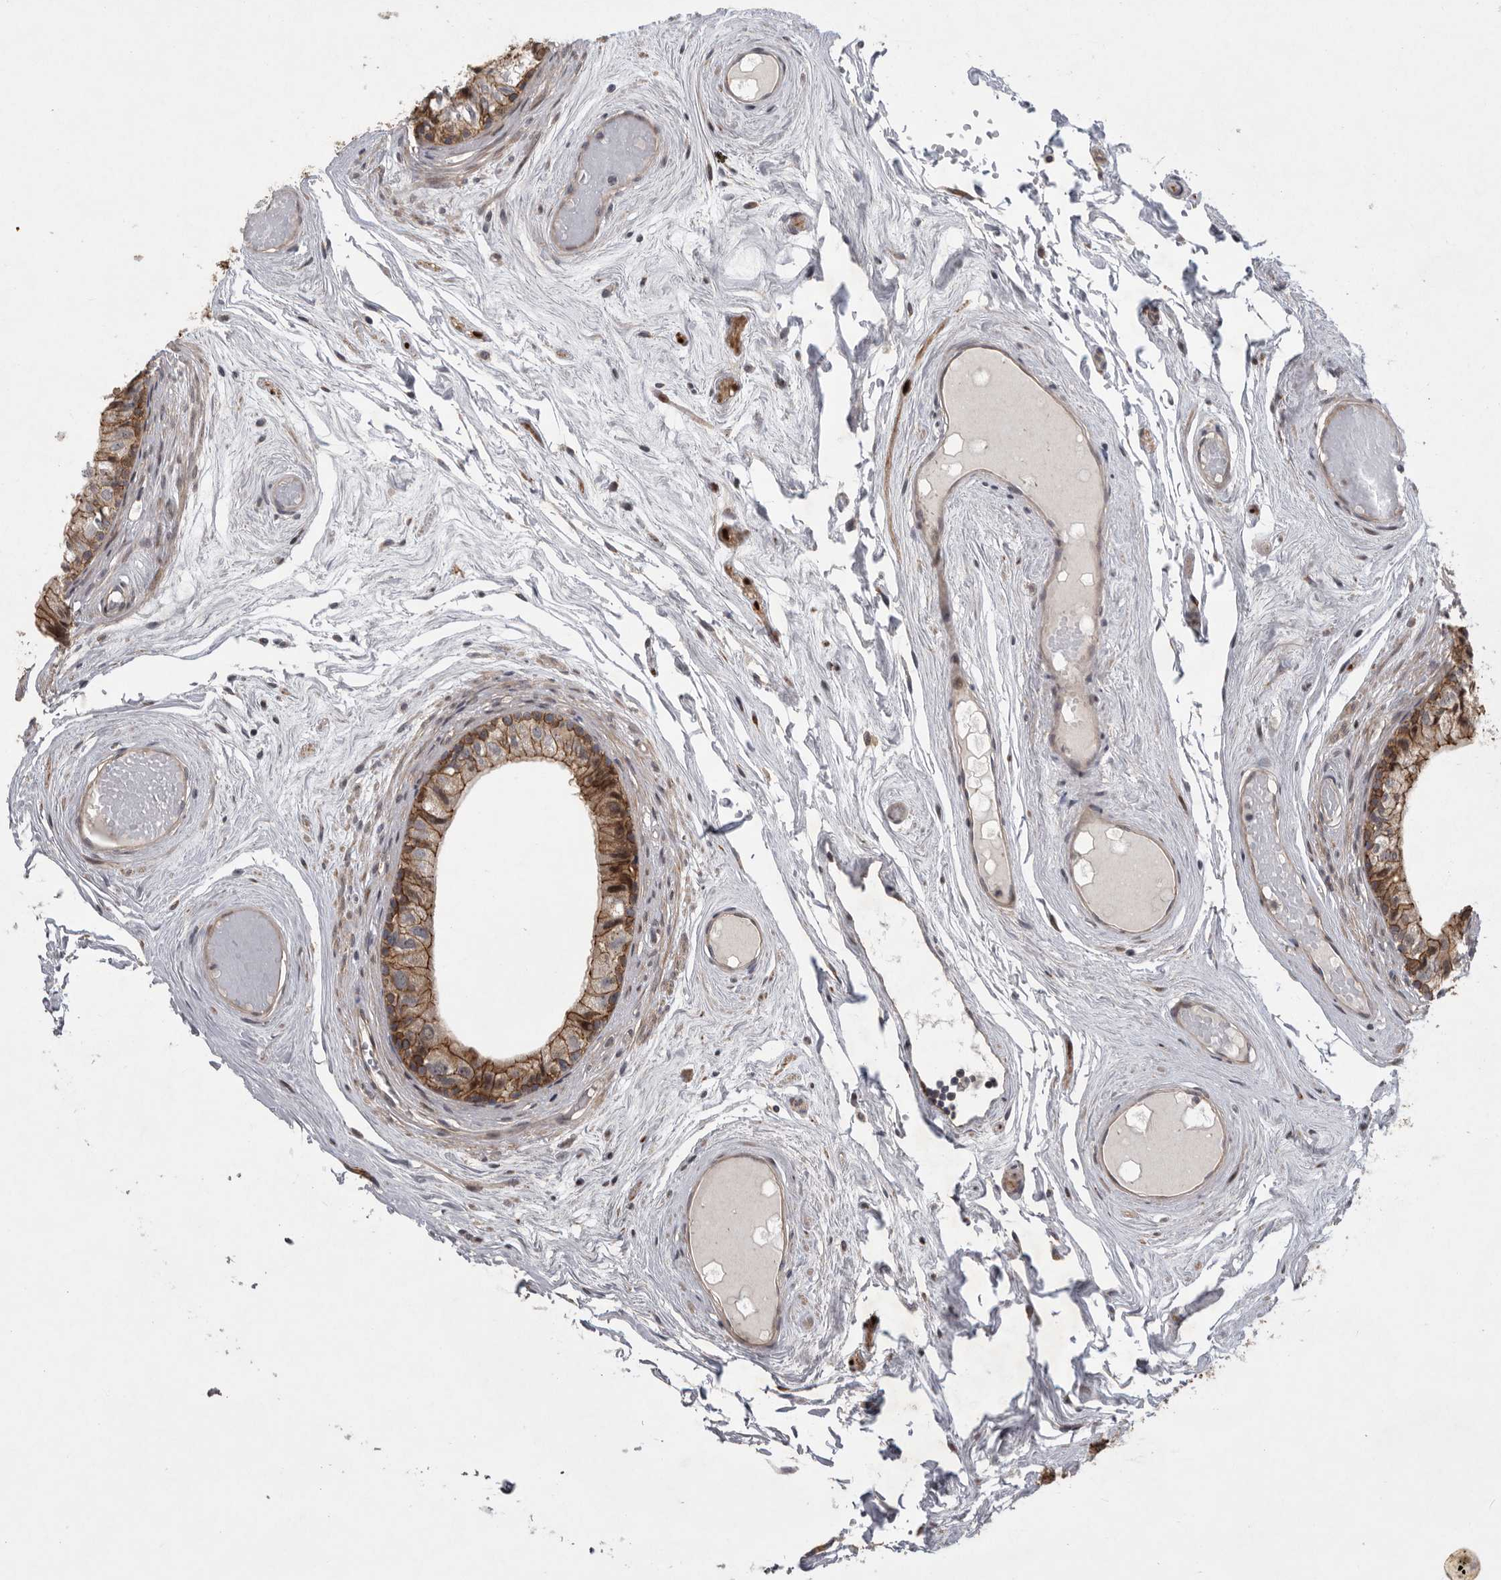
{"staining": {"intensity": "moderate", "quantity": ">75%", "location": "cytoplasmic/membranous"}, "tissue": "epididymis", "cell_type": "Glandular cells", "image_type": "normal", "snomed": [{"axis": "morphology", "description": "Normal tissue, NOS"}, {"axis": "topography", "description": "Epididymis"}], "caption": "An immunohistochemistry (IHC) image of unremarkable tissue is shown. Protein staining in brown highlights moderate cytoplasmic/membranous positivity in epididymis within glandular cells.", "gene": "MPDZ", "patient": {"sex": "male", "age": 79}}